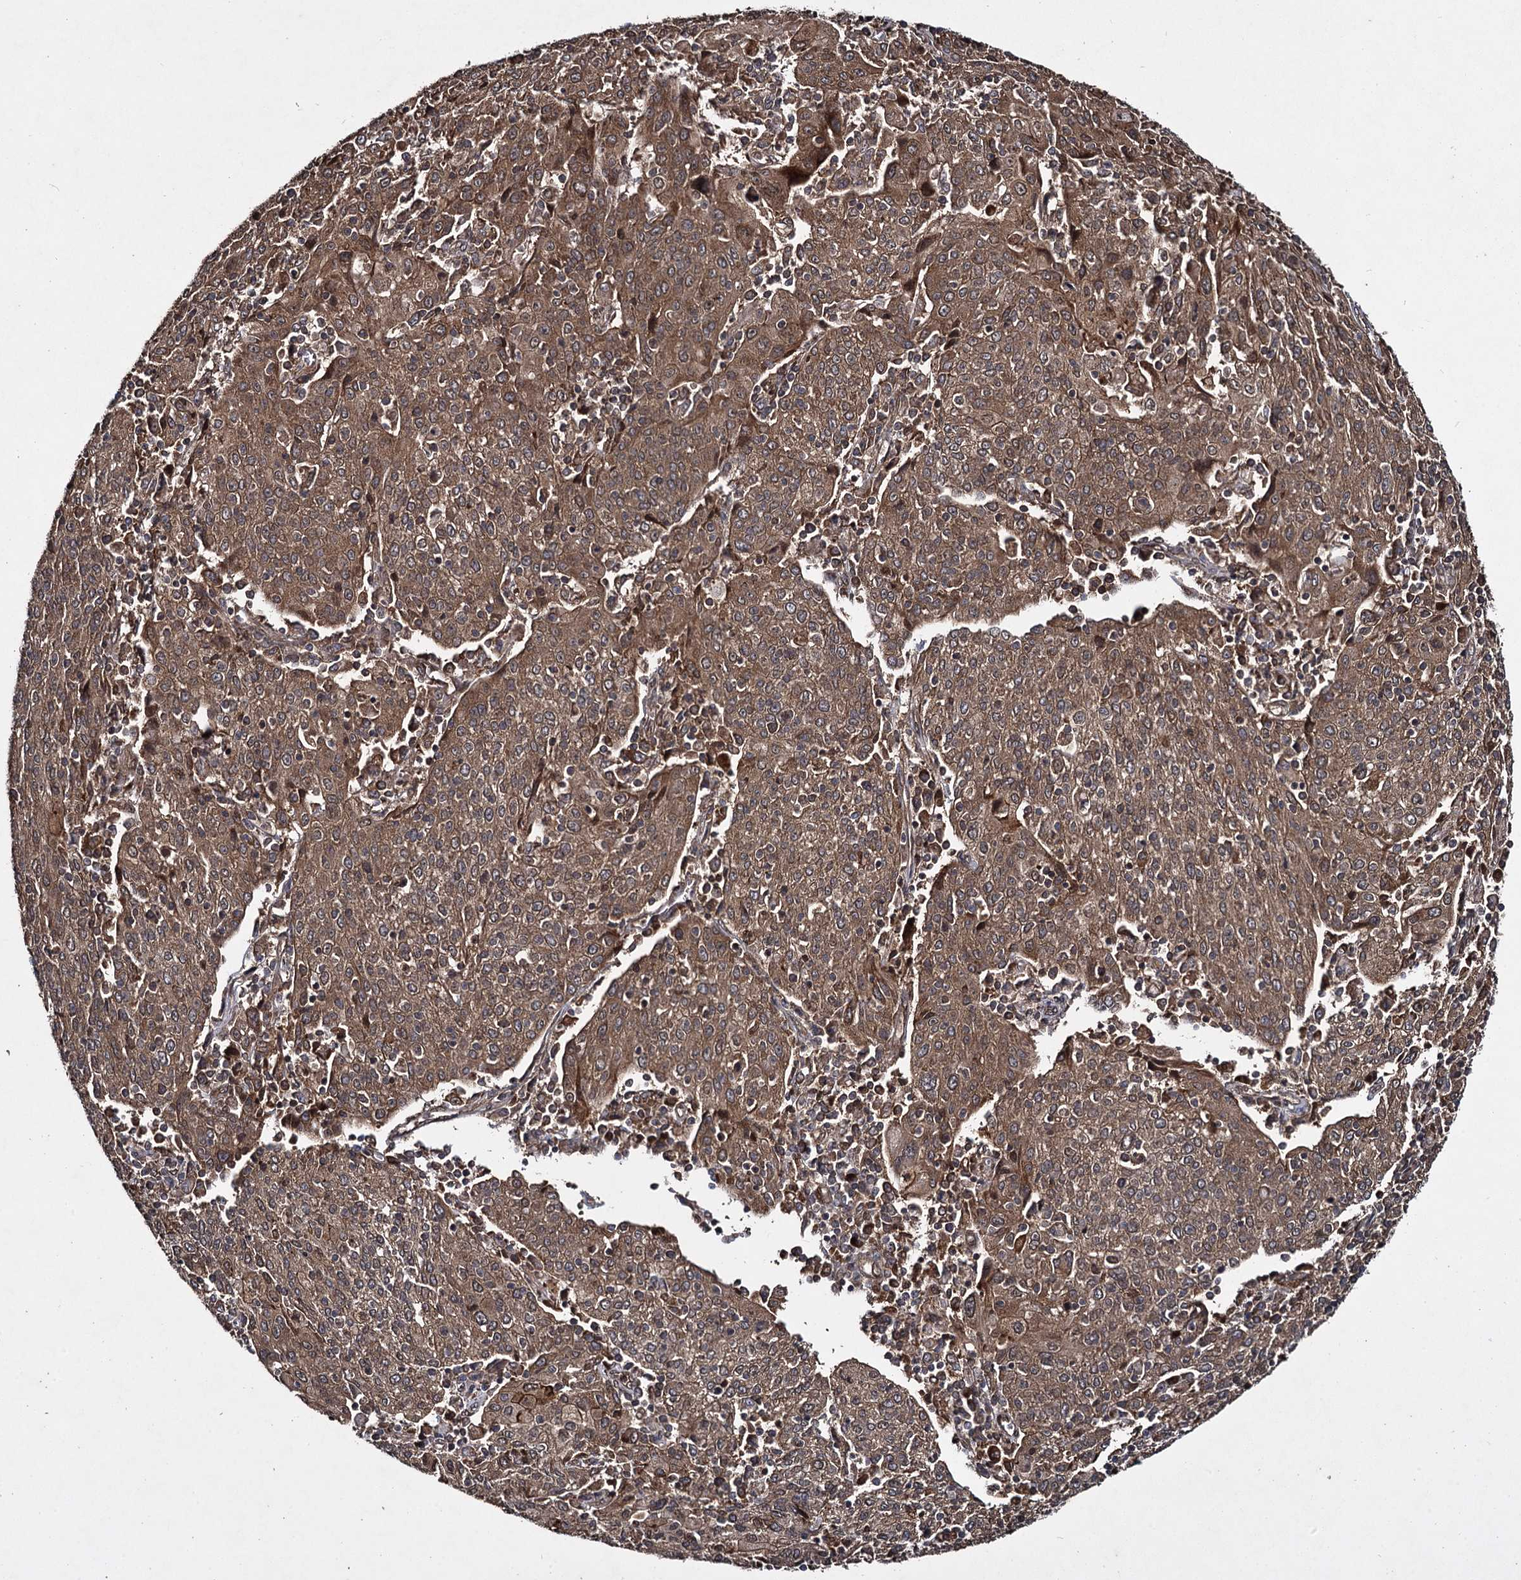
{"staining": {"intensity": "moderate", "quantity": ">75%", "location": "cytoplasmic/membranous"}, "tissue": "cervical cancer", "cell_type": "Tumor cells", "image_type": "cancer", "snomed": [{"axis": "morphology", "description": "Squamous cell carcinoma, NOS"}, {"axis": "topography", "description": "Cervix"}], "caption": "Immunohistochemical staining of cervical cancer shows medium levels of moderate cytoplasmic/membranous protein staining in approximately >75% of tumor cells. The staining was performed using DAB (3,3'-diaminobenzidine) to visualize the protein expression in brown, while the nuclei were stained in blue with hematoxylin (Magnification: 20x).", "gene": "DCP1B", "patient": {"sex": "female", "age": 67}}